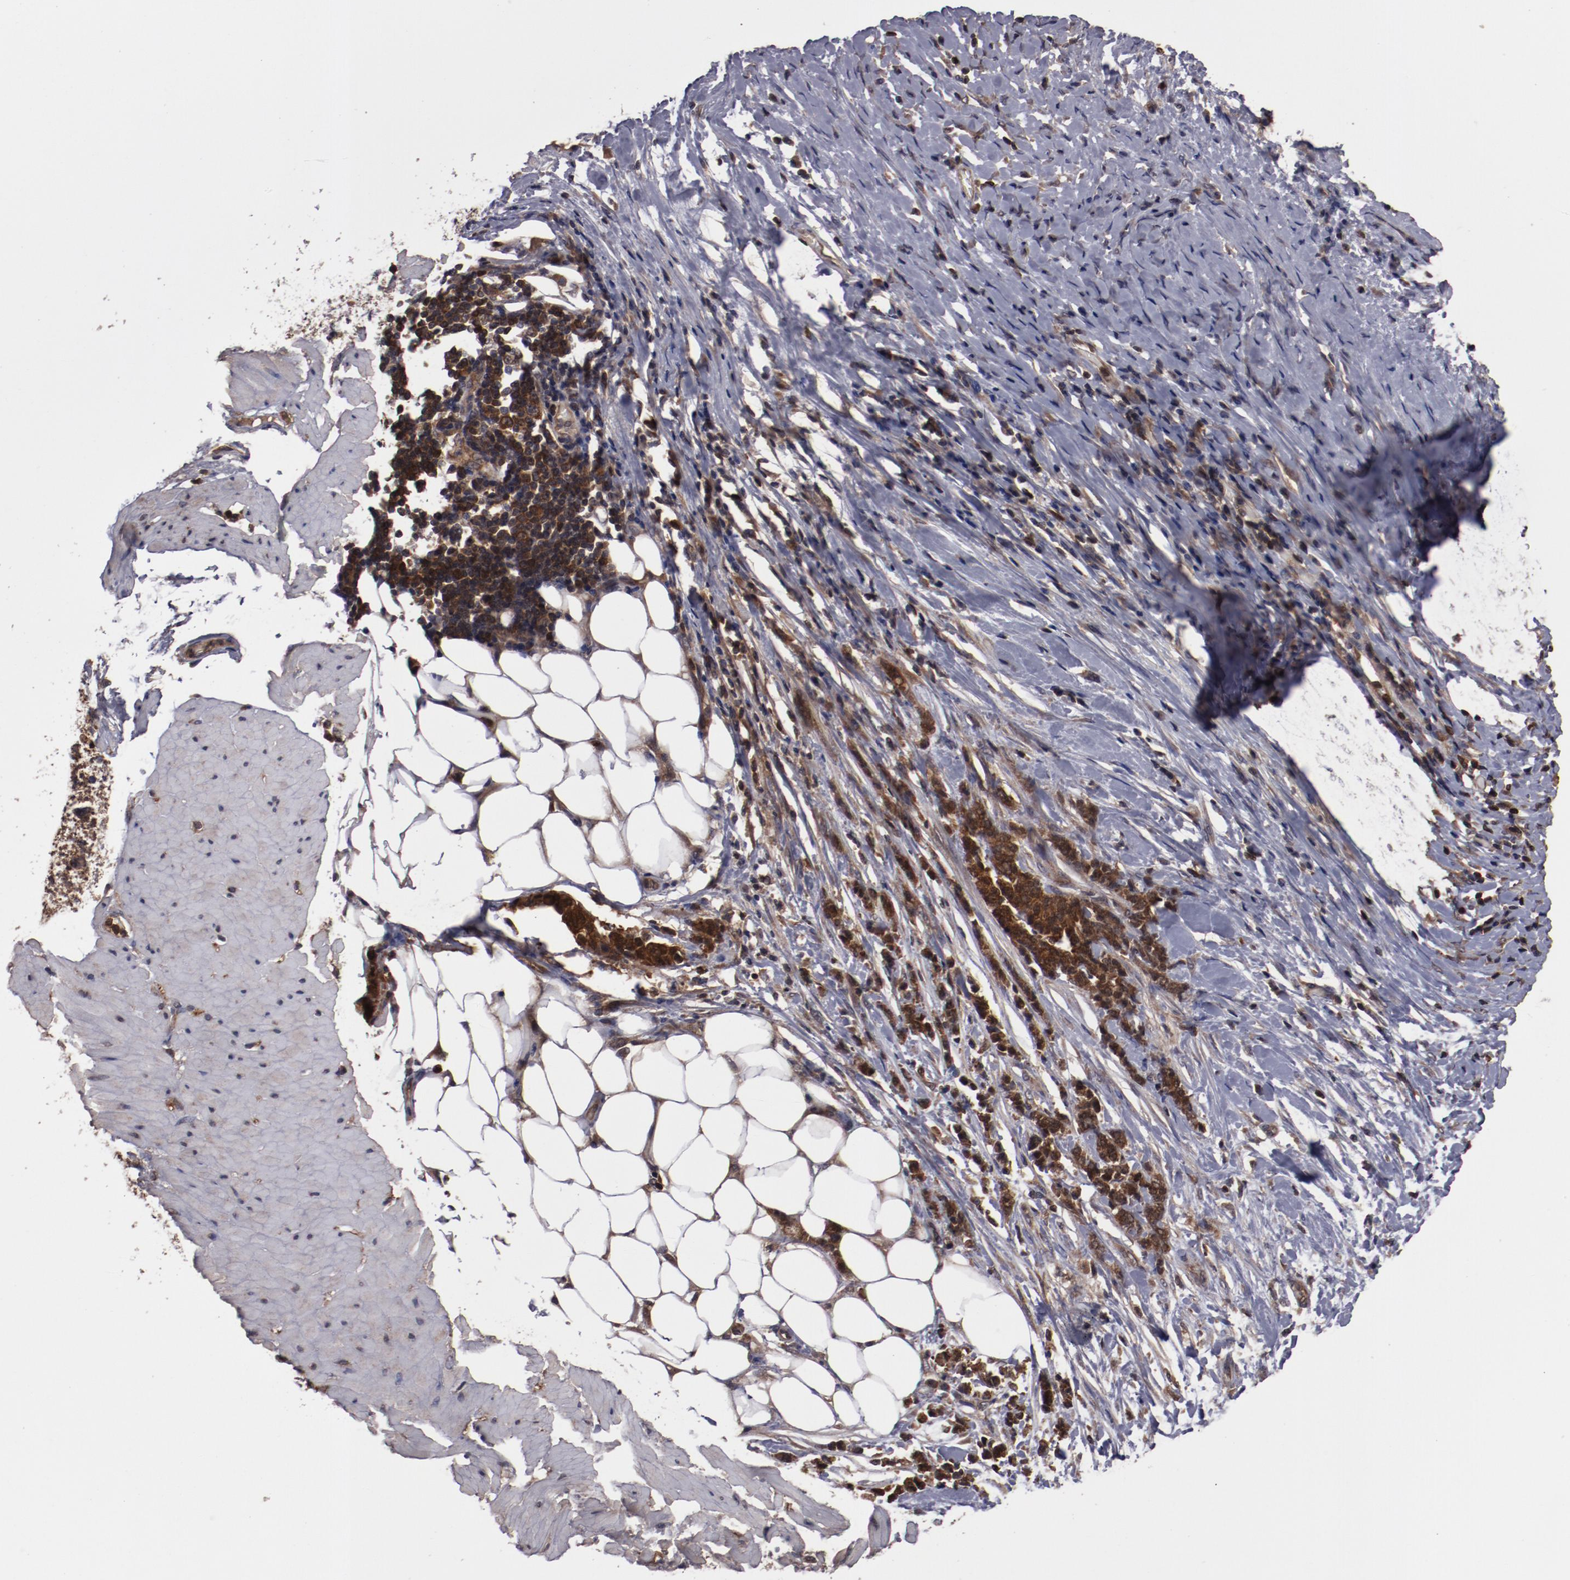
{"staining": {"intensity": "moderate", "quantity": ">75%", "location": "cytoplasmic/membranous"}, "tissue": "stomach cancer", "cell_type": "Tumor cells", "image_type": "cancer", "snomed": [{"axis": "morphology", "description": "Adenocarcinoma, NOS"}, {"axis": "topography", "description": "Stomach, lower"}], "caption": "A medium amount of moderate cytoplasmic/membranous positivity is present in approximately >75% of tumor cells in stomach cancer (adenocarcinoma) tissue. (DAB = brown stain, brightfield microscopy at high magnification).", "gene": "RPS6KA6", "patient": {"sex": "male", "age": 88}}